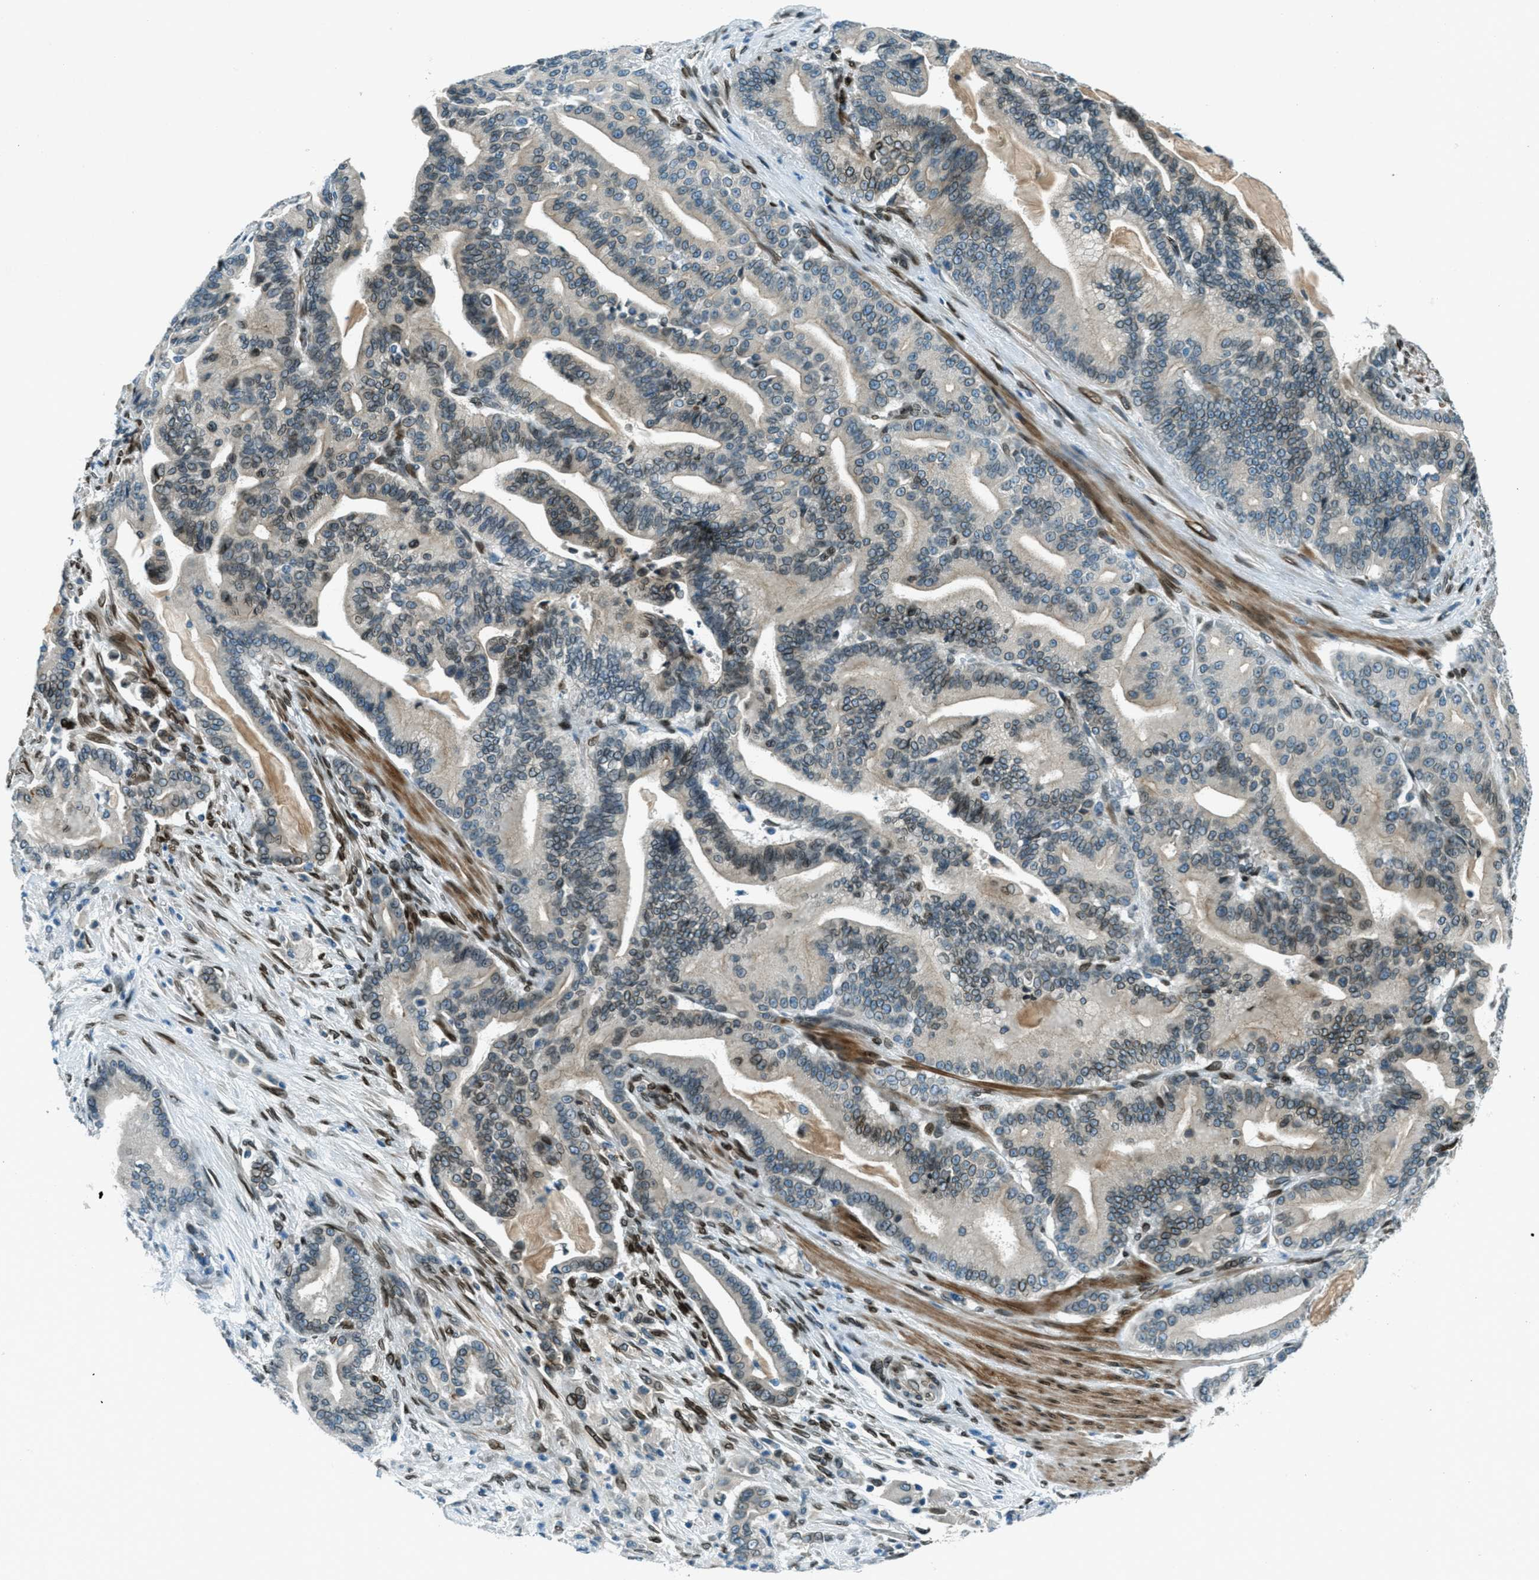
{"staining": {"intensity": "weak", "quantity": "25%-75%", "location": "cytoplasmic/membranous,nuclear"}, "tissue": "pancreatic cancer", "cell_type": "Tumor cells", "image_type": "cancer", "snomed": [{"axis": "morphology", "description": "Normal tissue, NOS"}, {"axis": "morphology", "description": "Adenocarcinoma, NOS"}, {"axis": "topography", "description": "Pancreas"}], "caption": "Immunohistochemical staining of adenocarcinoma (pancreatic) displays low levels of weak cytoplasmic/membranous and nuclear positivity in about 25%-75% of tumor cells.", "gene": "LEMD2", "patient": {"sex": "male", "age": 63}}